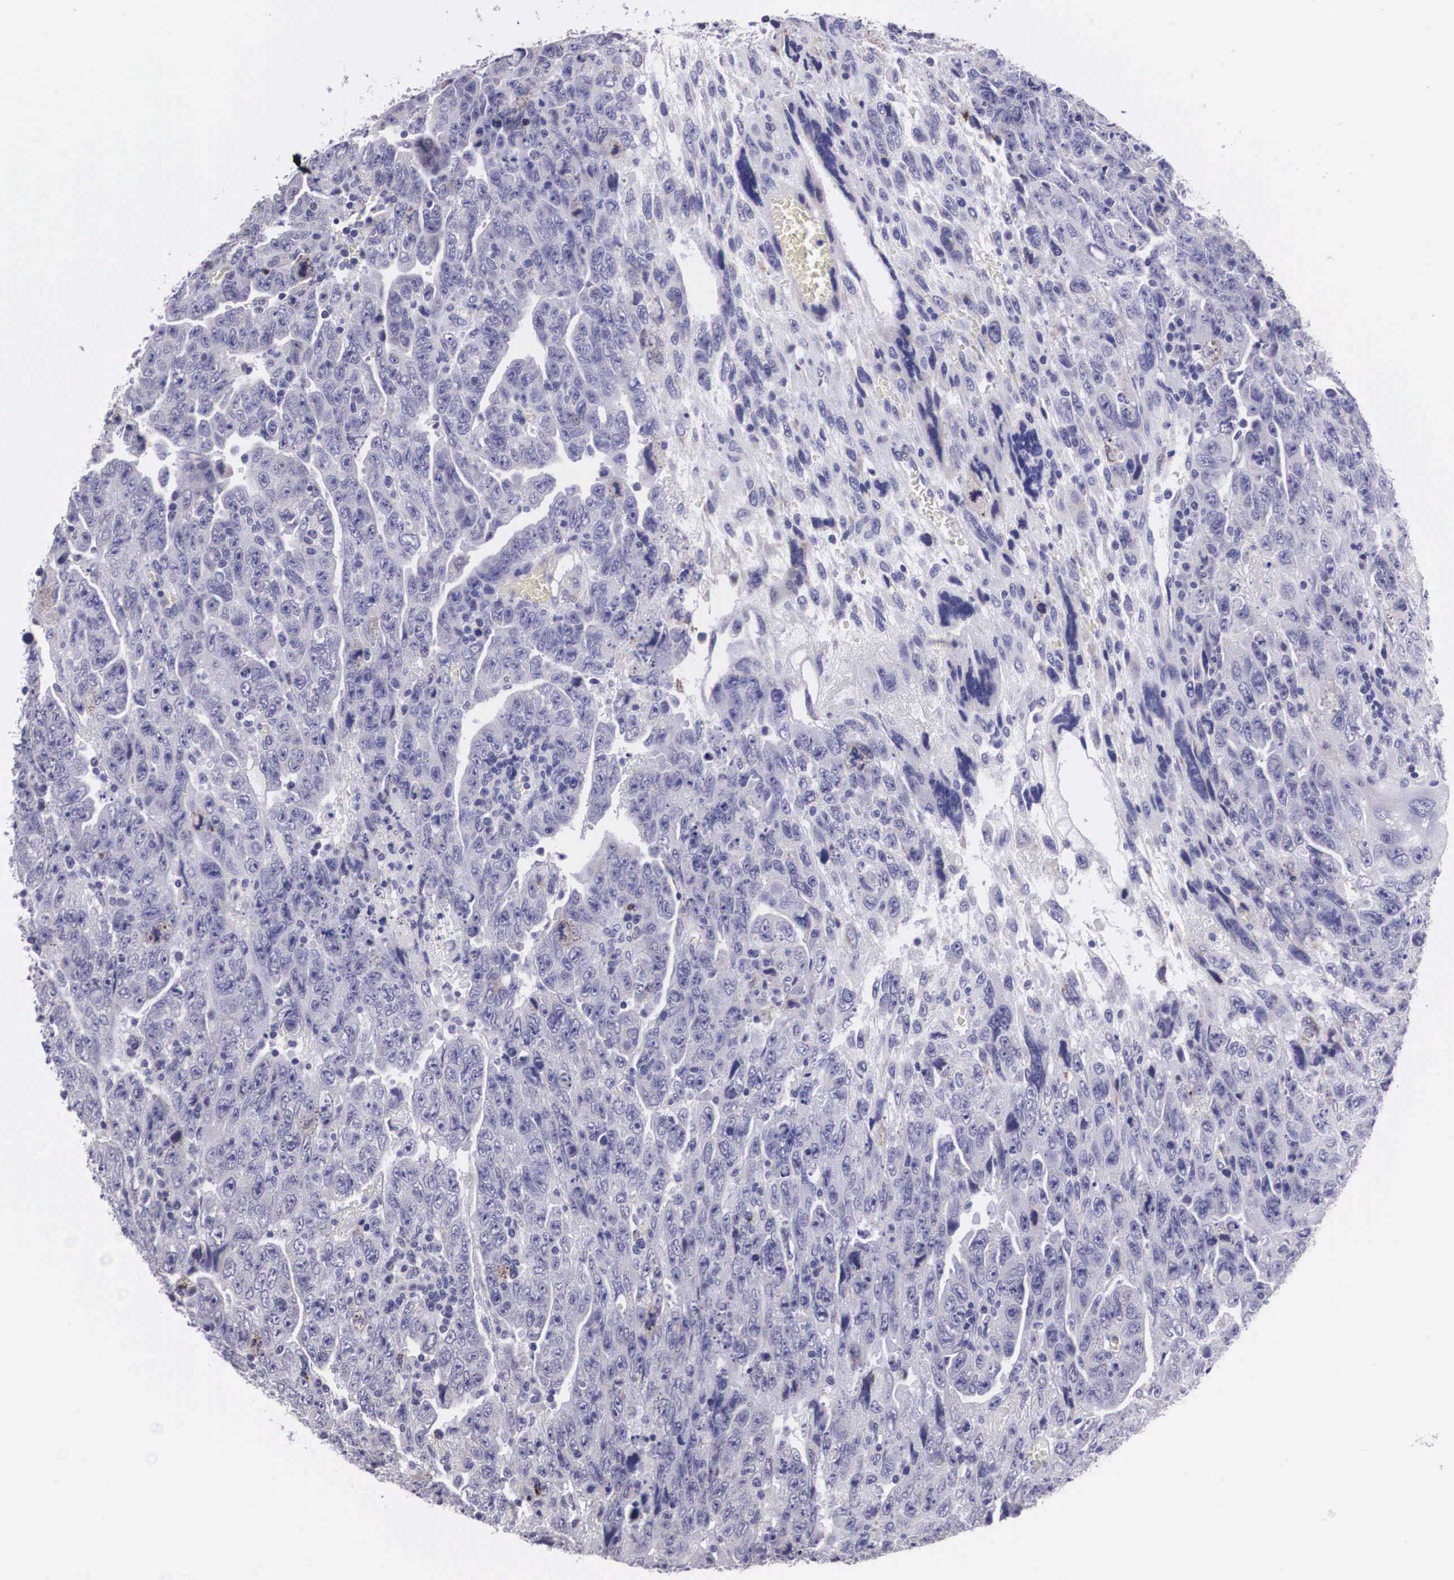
{"staining": {"intensity": "negative", "quantity": "none", "location": "none"}, "tissue": "testis cancer", "cell_type": "Tumor cells", "image_type": "cancer", "snomed": [{"axis": "morphology", "description": "Carcinoma, Embryonal, NOS"}, {"axis": "topography", "description": "Testis"}], "caption": "Tumor cells show no significant positivity in testis cancer (embryonal carcinoma).", "gene": "ARG2", "patient": {"sex": "male", "age": 28}}